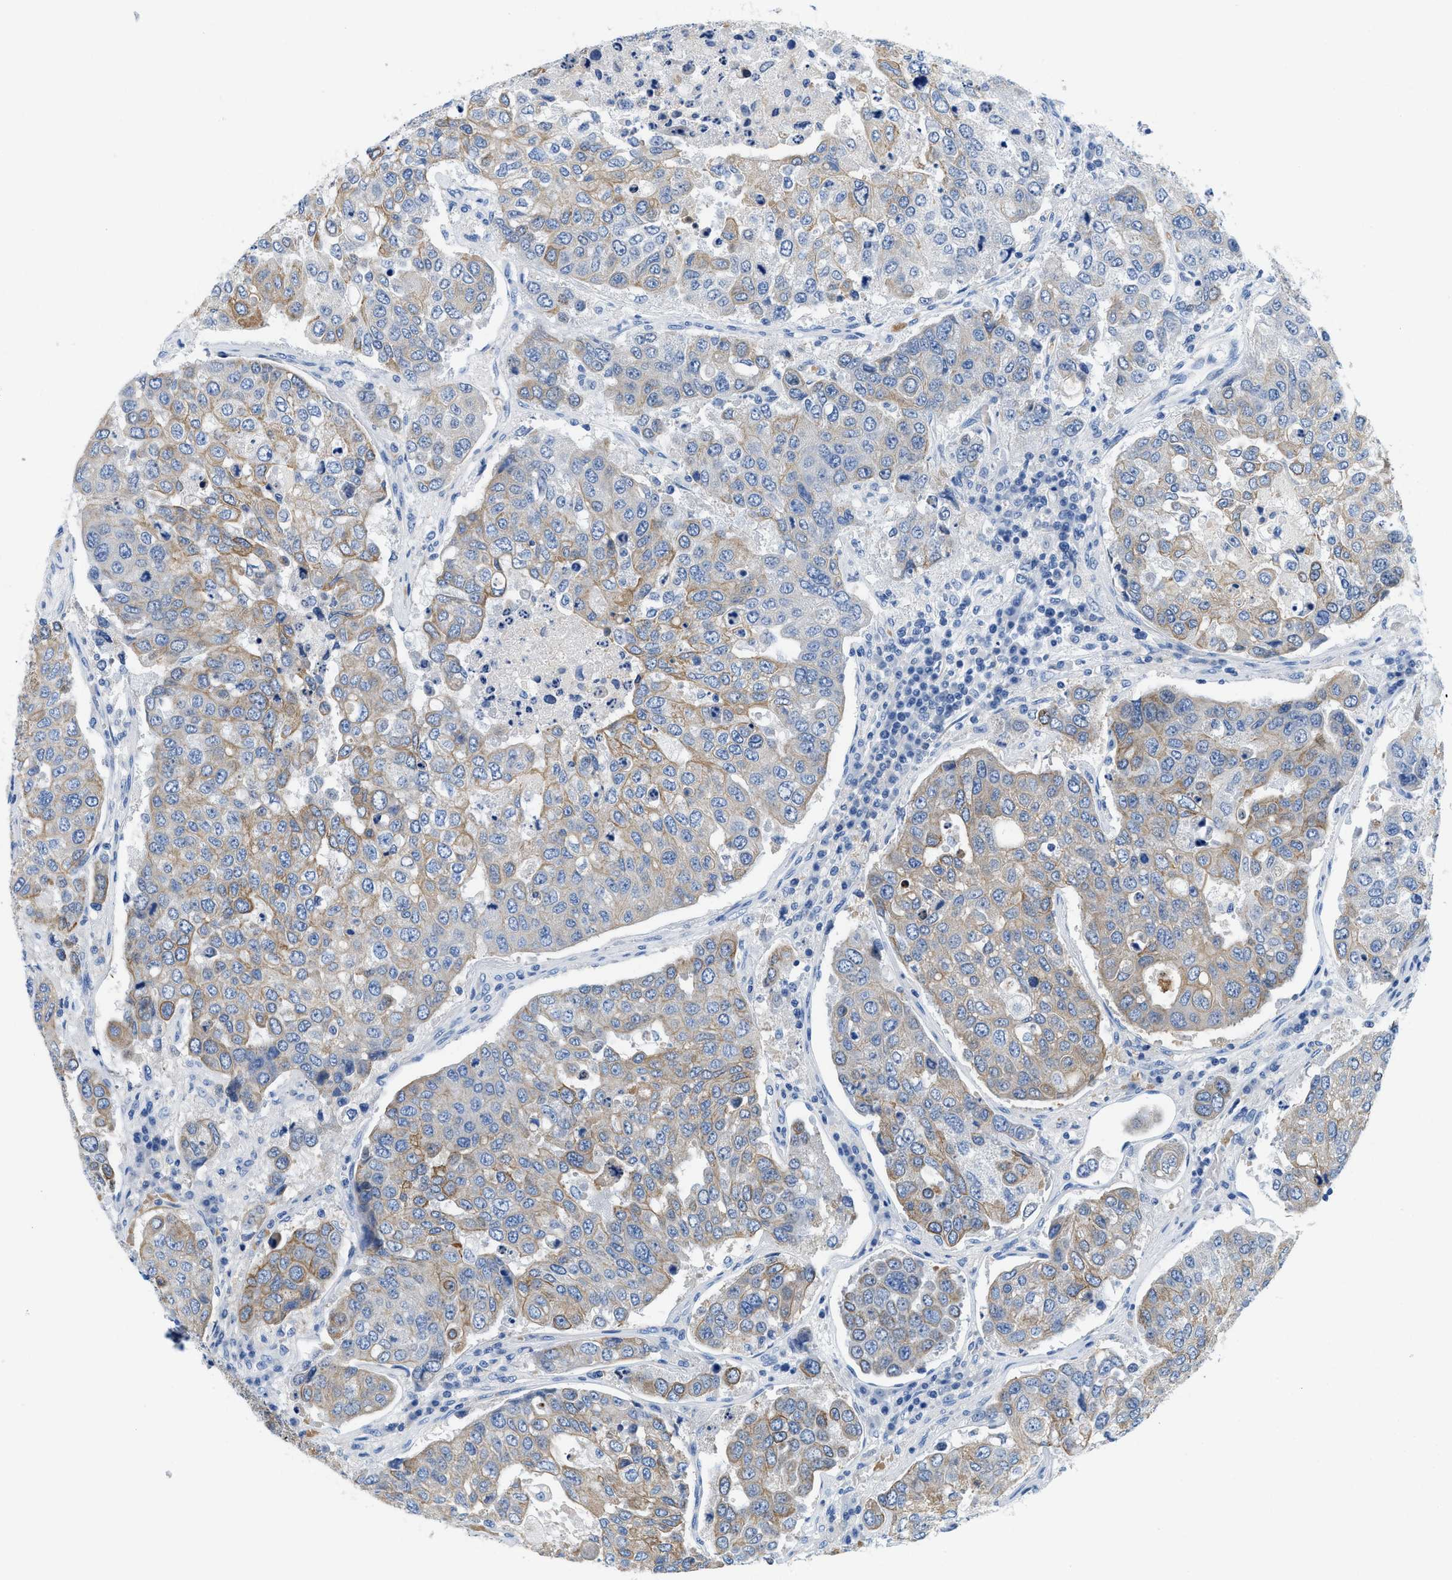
{"staining": {"intensity": "weak", "quantity": "25%-75%", "location": "cytoplasmic/membranous"}, "tissue": "urothelial cancer", "cell_type": "Tumor cells", "image_type": "cancer", "snomed": [{"axis": "morphology", "description": "Urothelial carcinoma, High grade"}, {"axis": "topography", "description": "Lymph node"}, {"axis": "topography", "description": "Urinary bladder"}], "caption": "IHC micrograph of human urothelial carcinoma (high-grade) stained for a protein (brown), which shows low levels of weak cytoplasmic/membranous positivity in about 25%-75% of tumor cells.", "gene": "BPGM", "patient": {"sex": "male", "age": 51}}